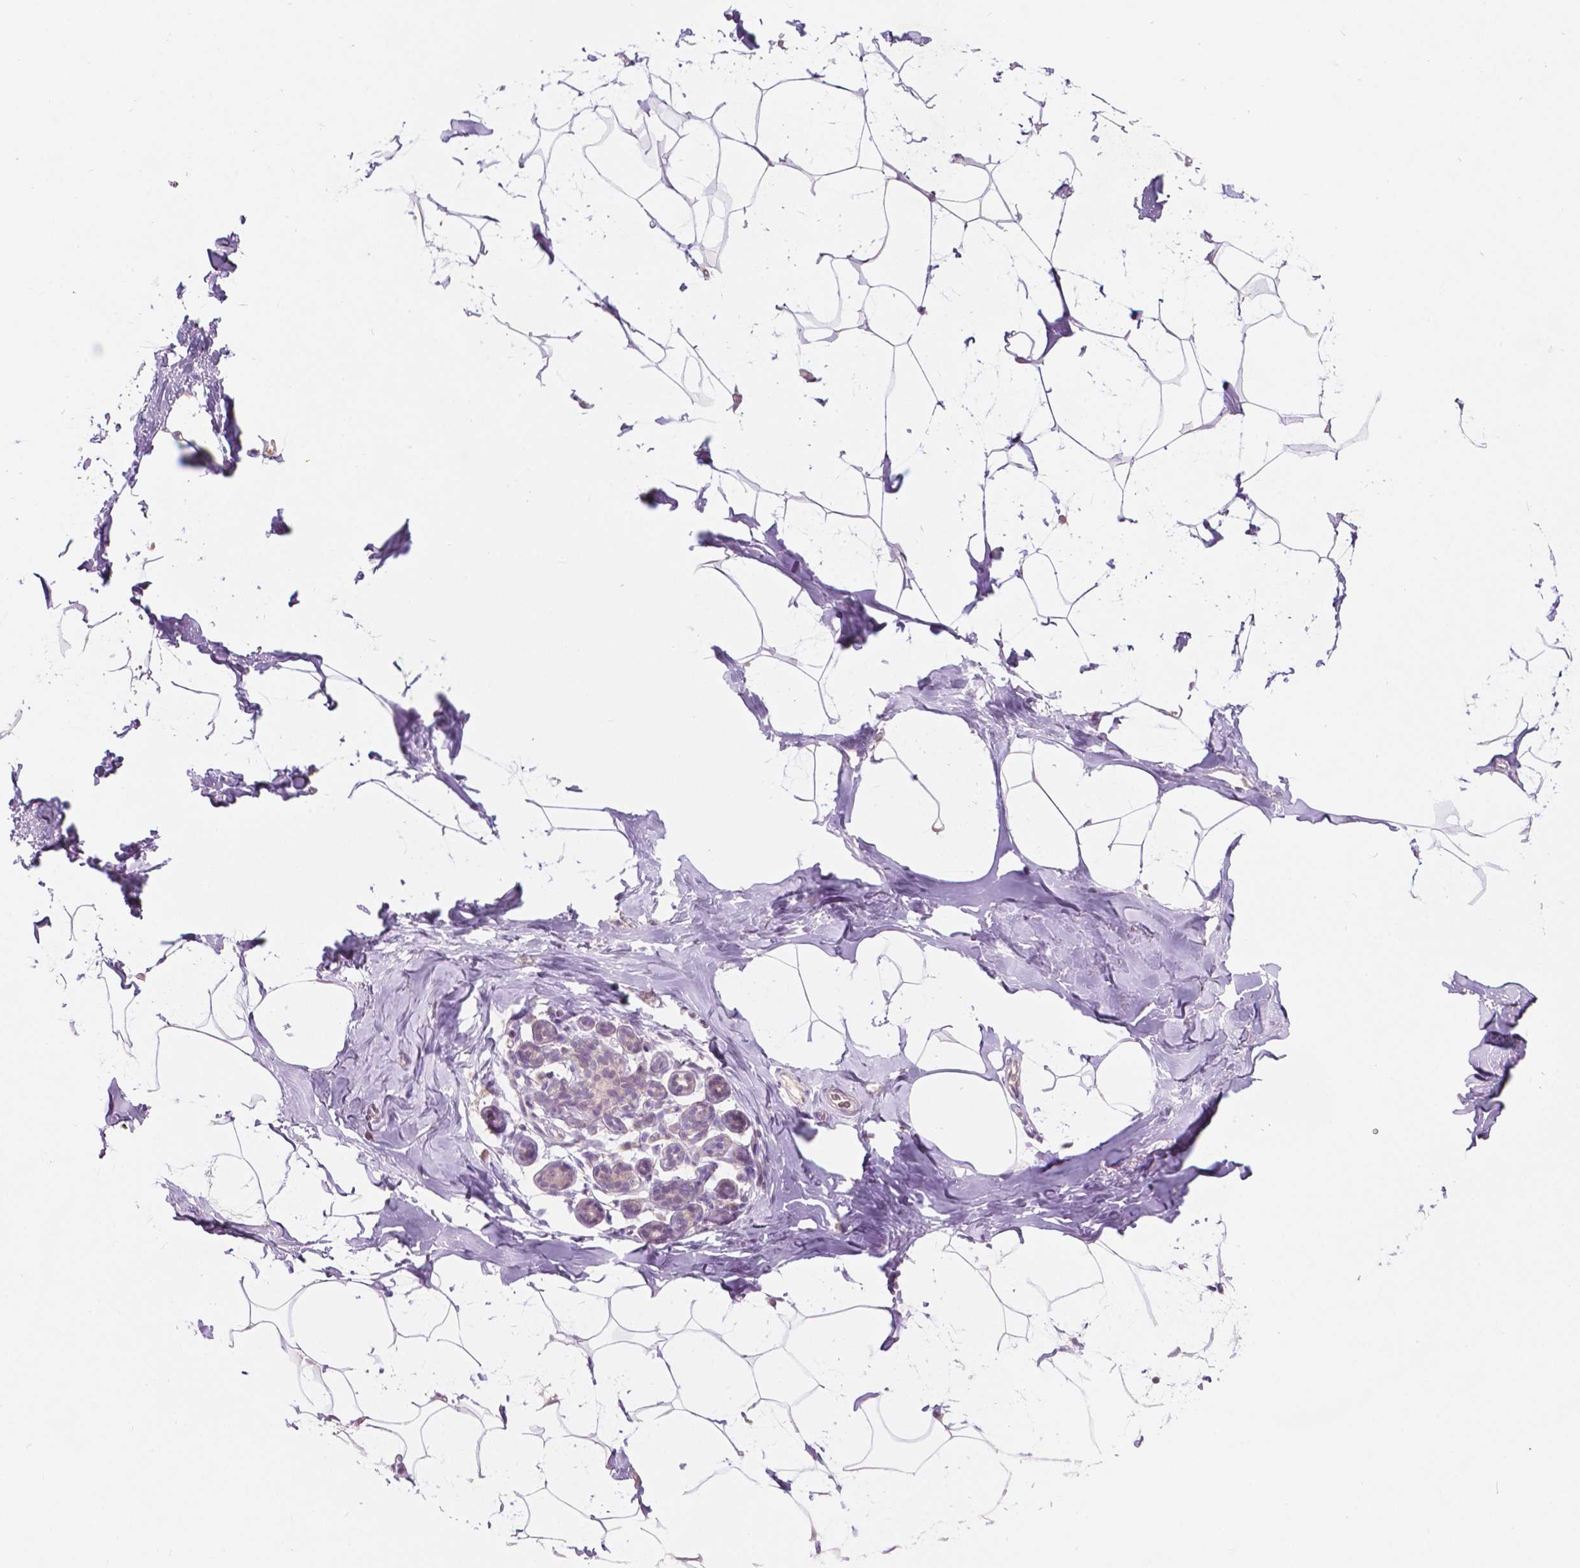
{"staining": {"intensity": "negative", "quantity": "none", "location": "none"}, "tissue": "breast", "cell_type": "Adipocytes", "image_type": "normal", "snomed": [{"axis": "morphology", "description": "Normal tissue, NOS"}, {"axis": "topography", "description": "Breast"}], "caption": "Immunohistochemistry (IHC) micrograph of unremarkable breast: human breast stained with DAB (3,3'-diaminobenzidine) reveals no significant protein positivity in adipocytes.", "gene": "TM6SF2", "patient": {"sex": "female", "age": 32}}